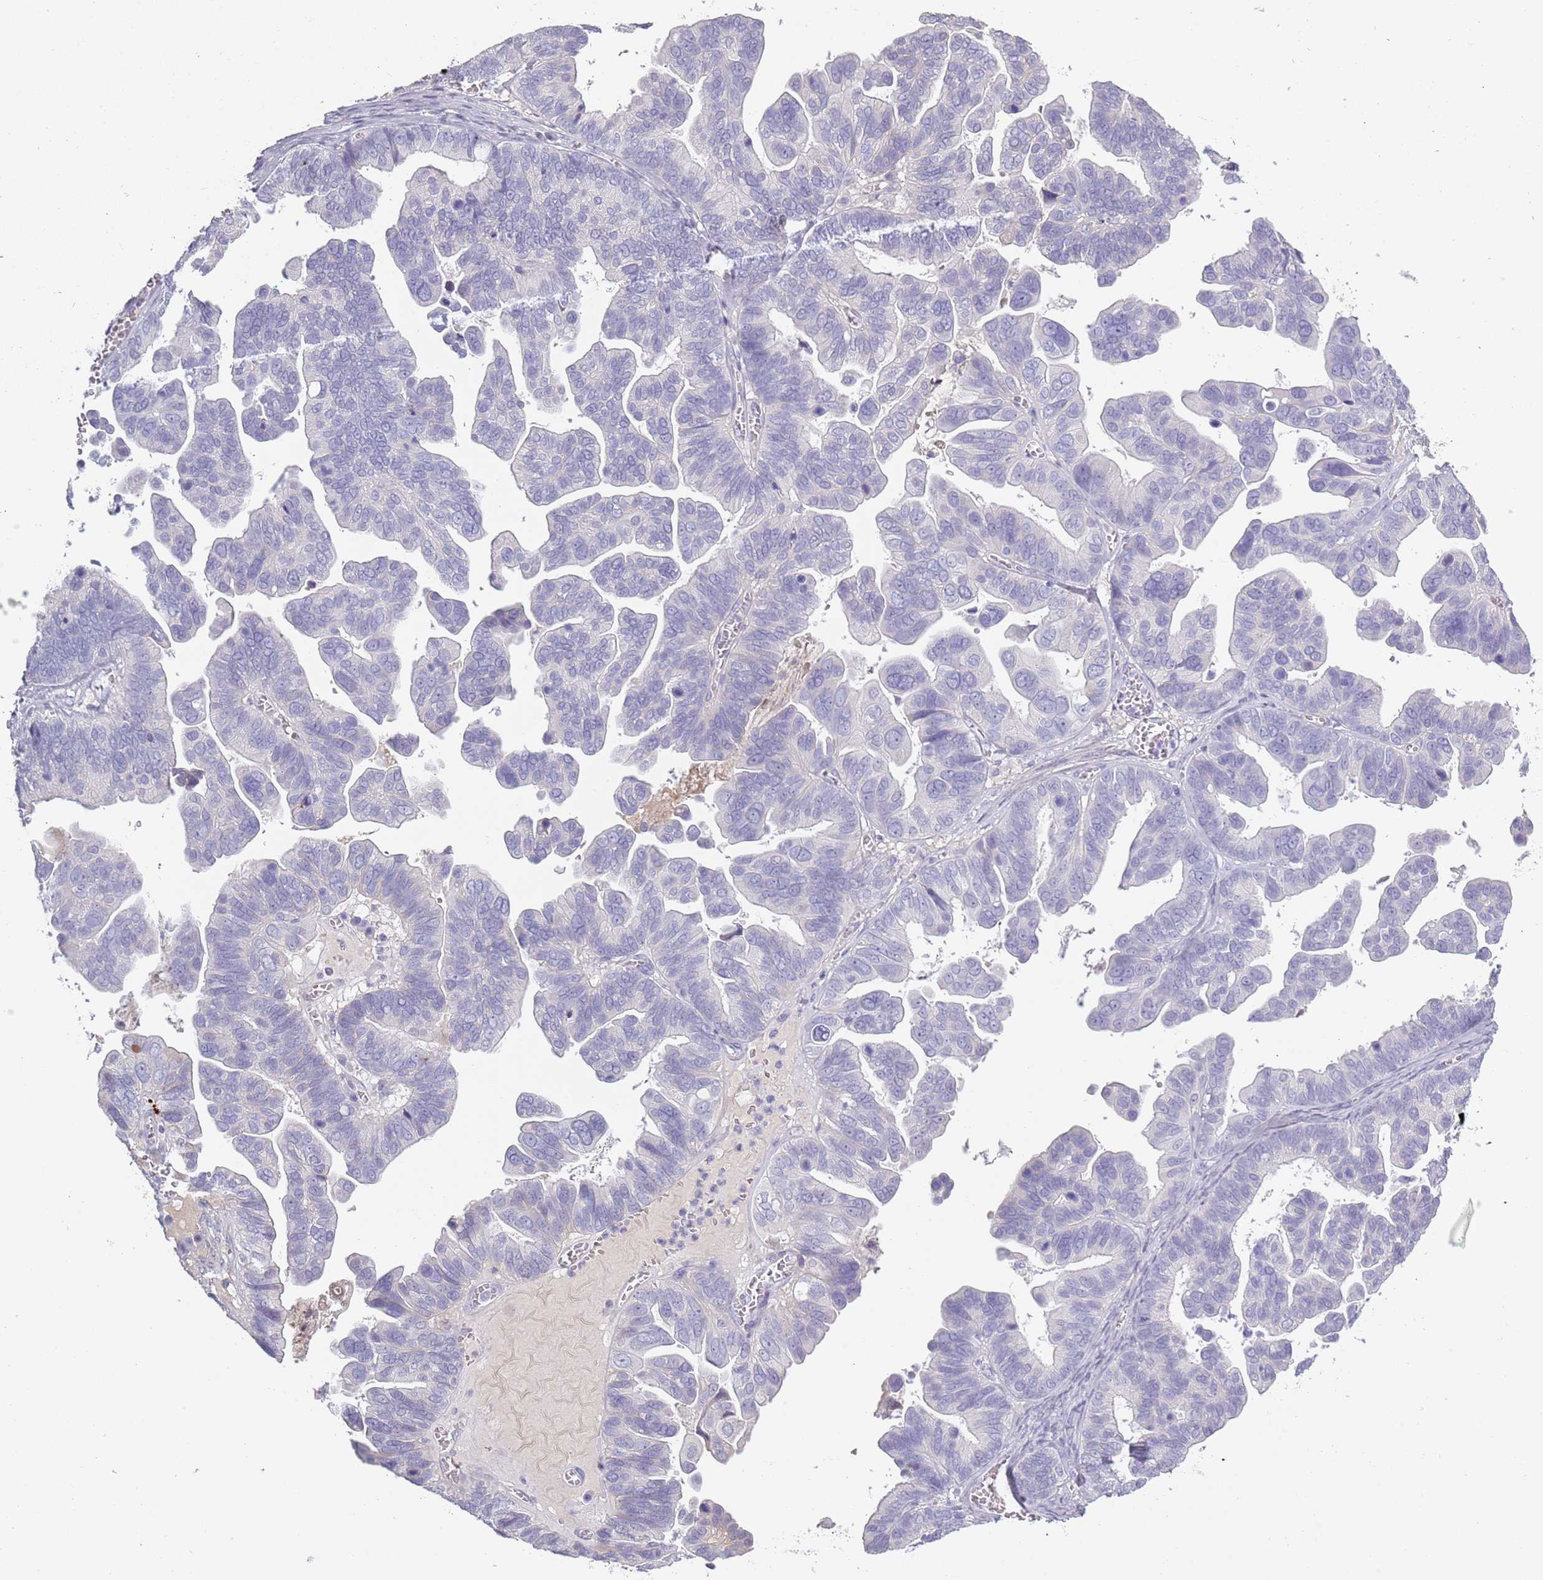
{"staining": {"intensity": "negative", "quantity": "none", "location": "none"}, "tissue": "ovarian cancer", "cell_type": "Tumor cells", "image_type": "cancer", "snomed": [{"axis": "morphology", "description": "Cystadenocarcinoma, serous, NOS"}, {"axis": "topography", "description": "Ovary"}], "caption": "Immunohistochemistry (IHC) photomicrograph of ovarian cancer stained for a protein (brown), which shows no staining in tumor cells.", "gene": "TNFRSF6B", "patient": {"sex": "female", "age": 56}}